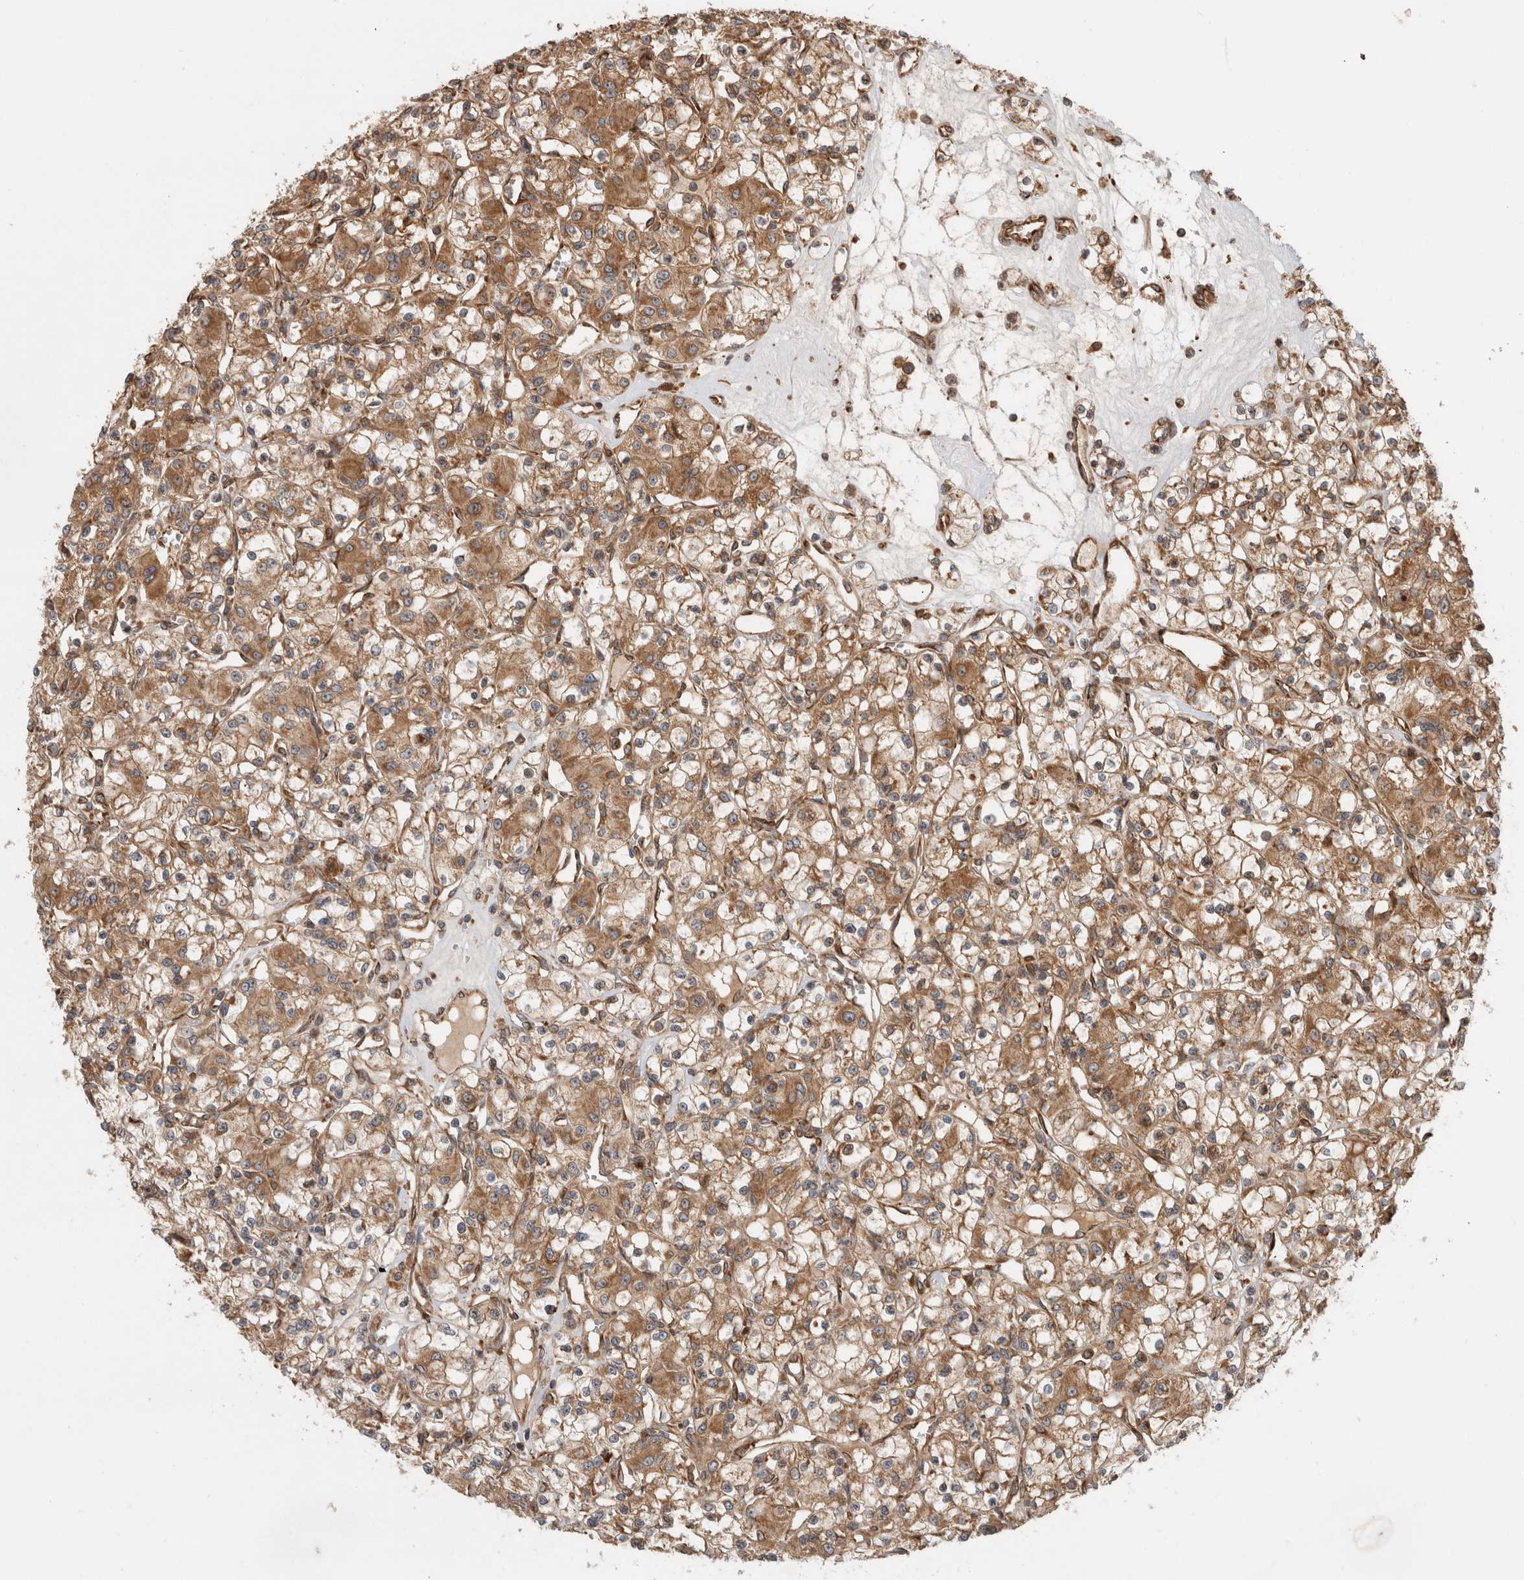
{"staining": {"intensity": "moderate", "quantity": ">75%", "location": "cytoplasmic/membranous"}, "tissue": "renal cancer", "cell_type": "Tumor cells", "image_type": "cancer", "snomed": [{"axis": "morphology", "description": "Adenocarcinoma, NOS"}, {"axis": "topography", "description": "Kidney"}], "caption": "Human renal adenocarcinoma stained with a brown dye shows moderate cytoplasmic/membranous positive staining in approximately >75% of tumor cells.", "gene": "TUBD1", "patient": {"sex": "female", "age": 59}}